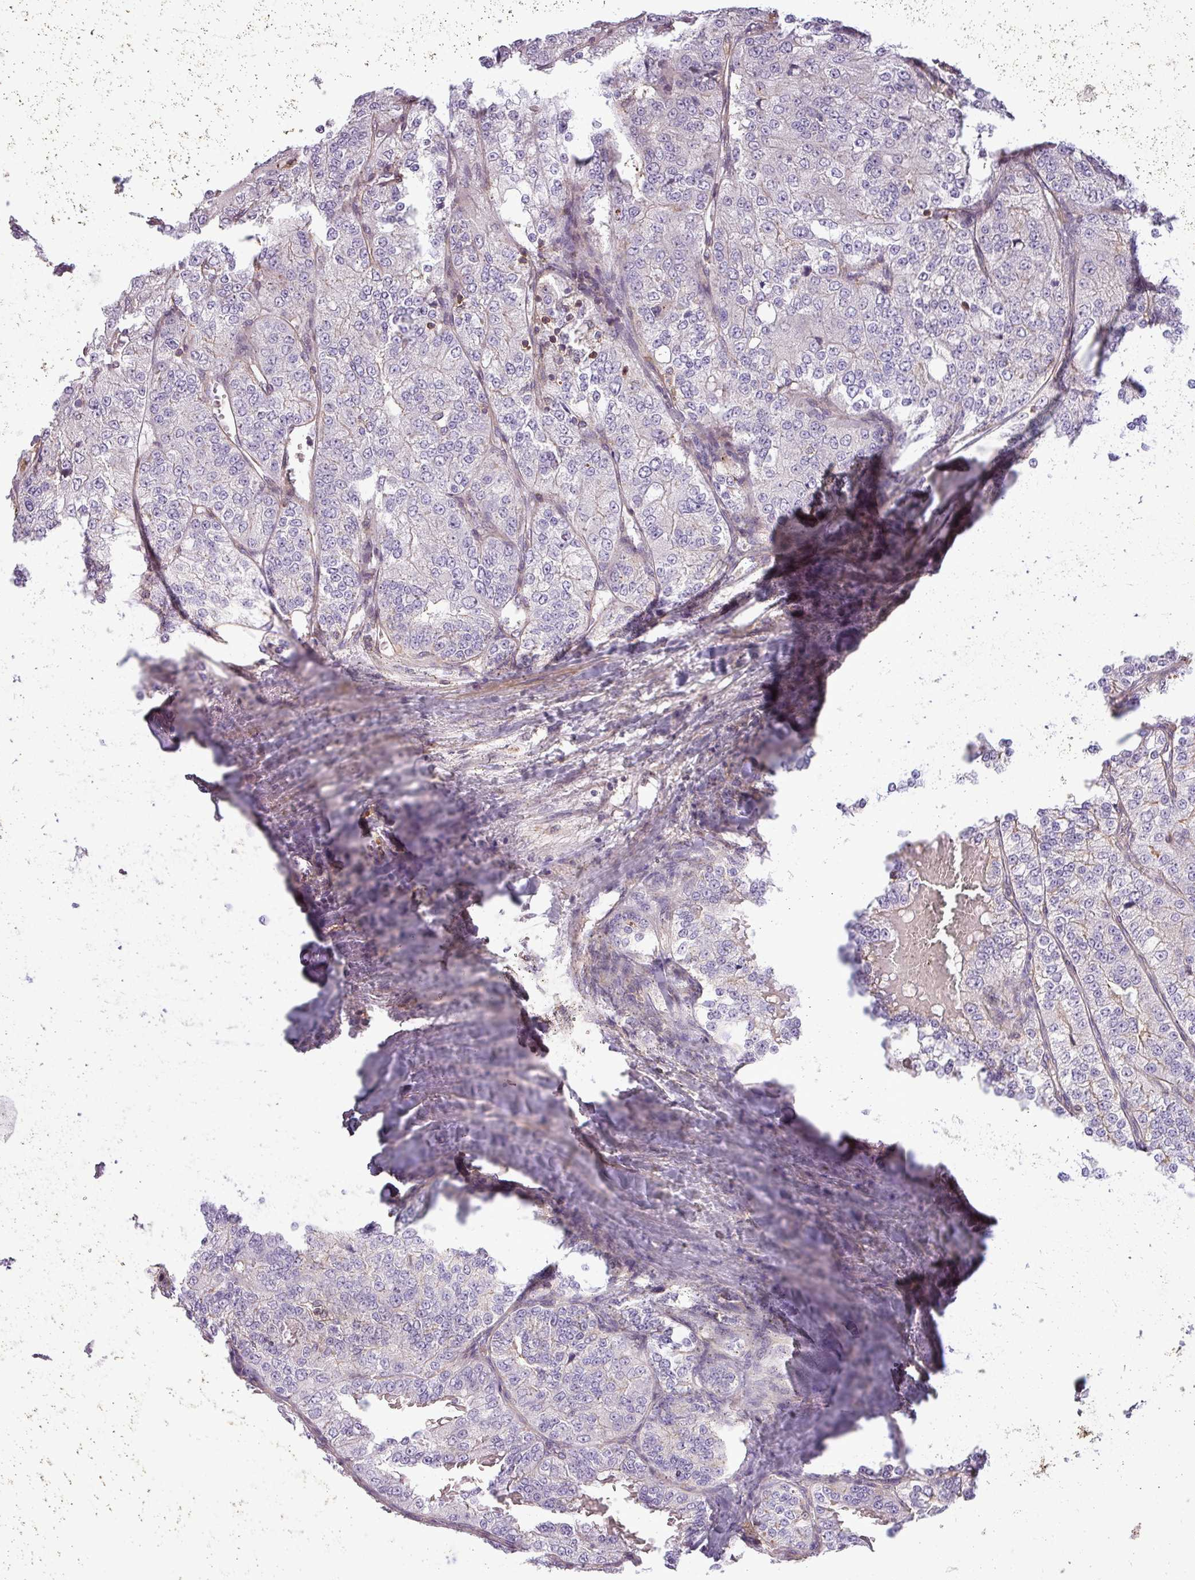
{"staining": {"intensity": "negative", "quantity": "none", "location": "none"}, "tissue": "renal cancer", "cell_type": "Tumor cells", "image_type": "cancer", "snomed": [{"axis": "morphology", "description": "Adenocarcinoma, NOS"}, {"axis": "topography", "description": "Kidney"}], "caption": "An image of human renal adenocarcinoma is negative for staining in tumor cells.", "gene": "ZNF835", "patient": {"sex": "female", "age": 63}}